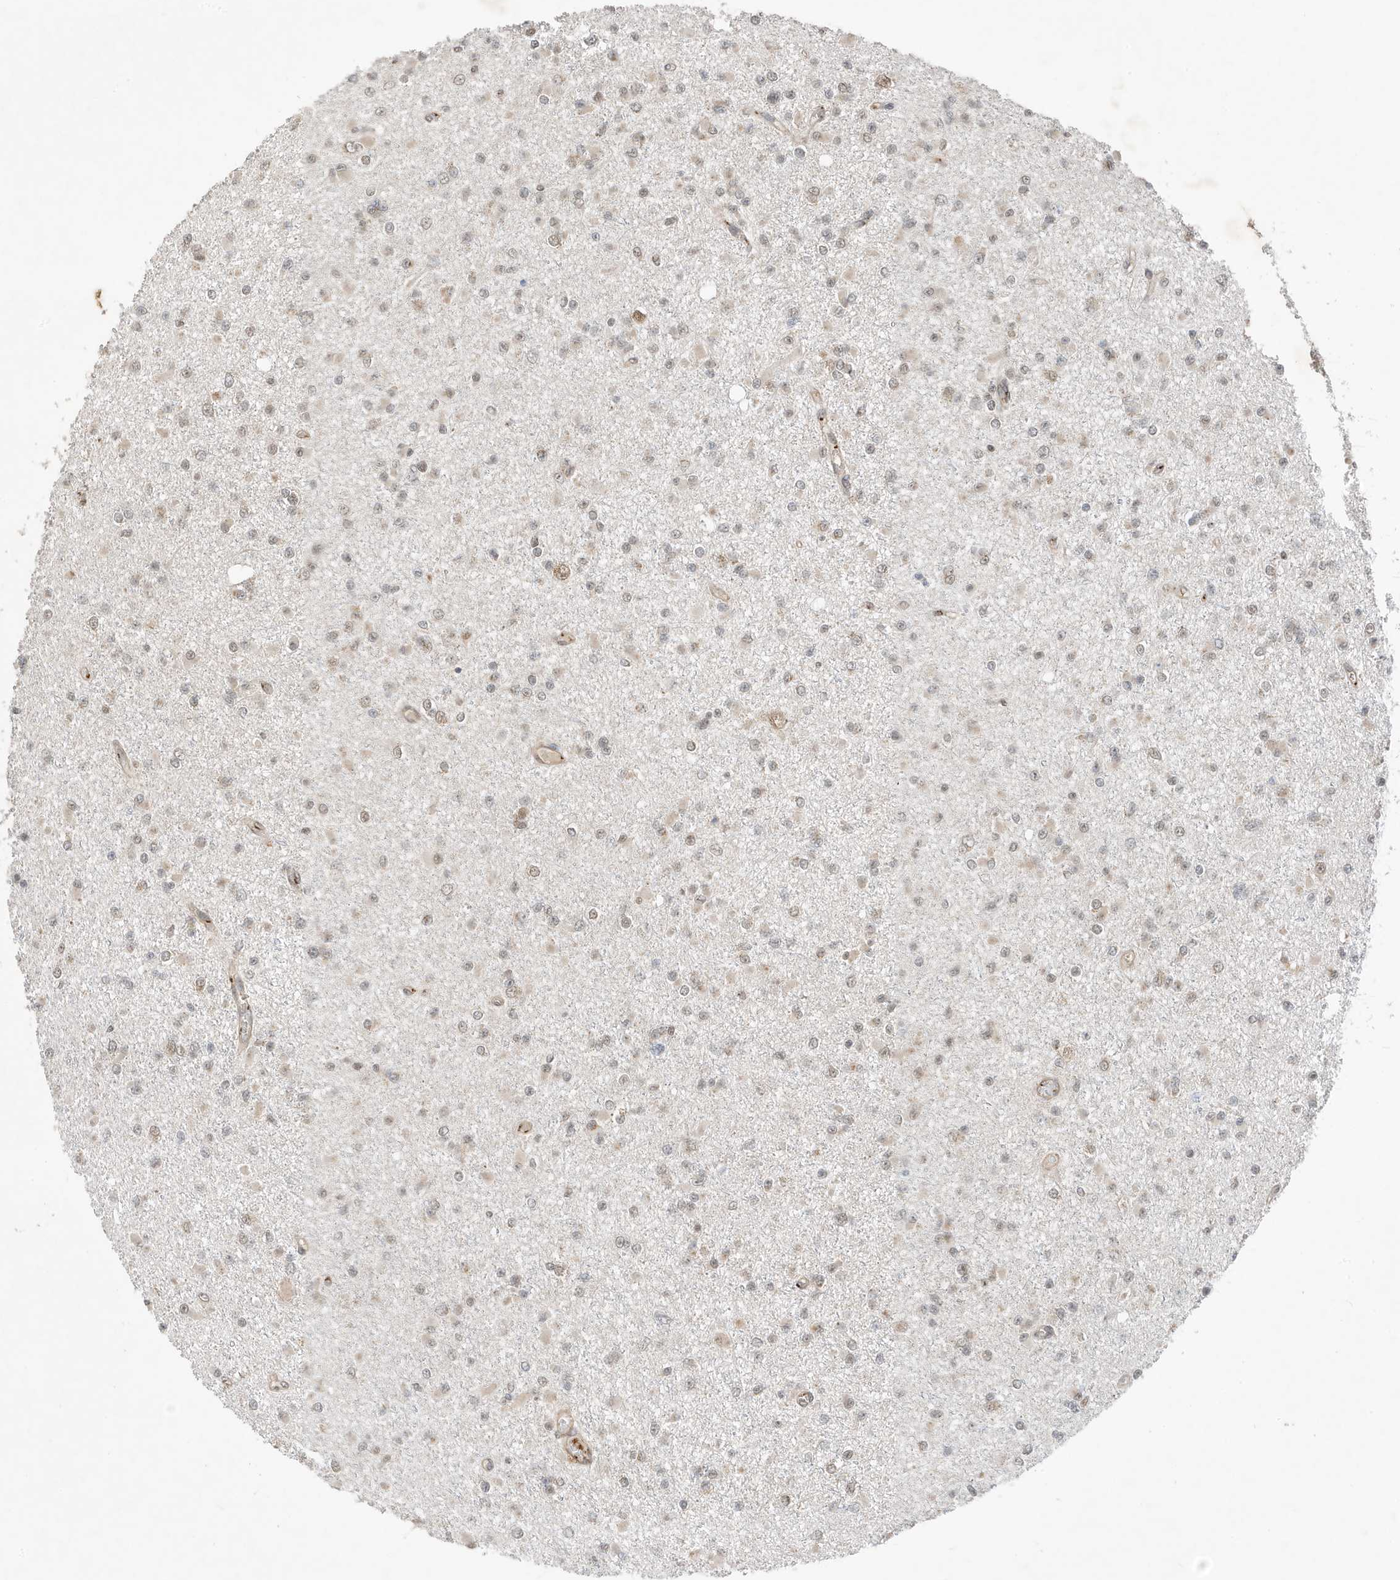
{"staining": {"intensity": "negative", "quantity": "none", "location": "none"}, "tissue": "glioma", "cell_type": "Tumor cells", "image_type": "cancer", "snomed": [{"axis": "morphology", "description": "Glioma, malignant, Low grade"}, {"axis": "topography", "description": "Brain"}], "caption": "Malignant glioma (low-grade) stained for a protein using IHC demonstrates no staining tumor cells.", "gene": "MAST3", "patient": {"sex": "female", "age": 22}}